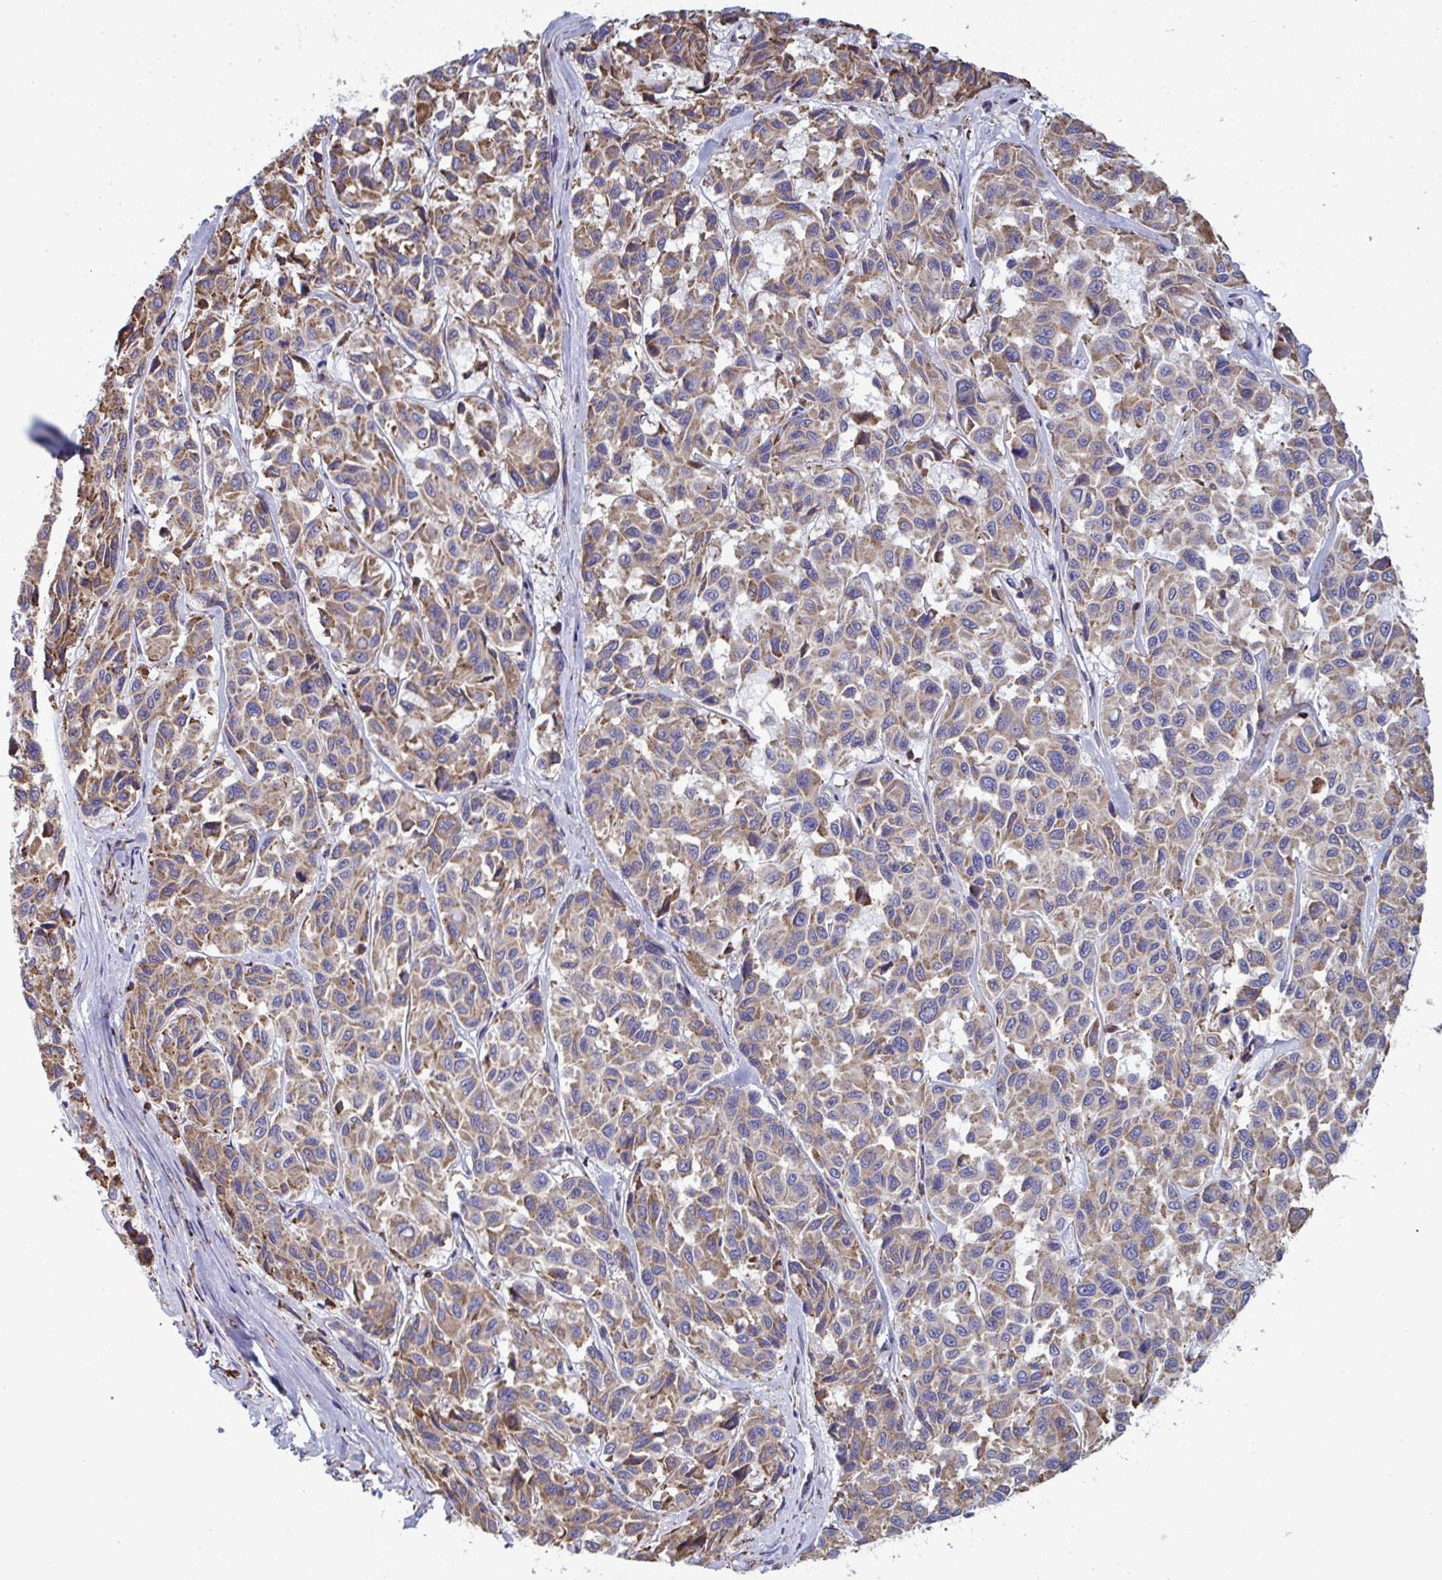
{"staining": {"intensity": "weak", "quantity": "25%-75%", "location": "cytoplasmic/membranous"}, "tissue": "melanoma", "cell_type": "Tumor cells", "image_type": "cancer", "snomed": [{"axis": "morphology", "description": "Malignant melanoma, NOS"}, {"axis": "topography", "description": "Skin"}], "caption": "Weak cytoplasmic/membranous positivity for a protein is seen in approximately 25%-75% of tumor cells of melanoma using IHC.", "gene": "MYMK", "patient": {"sex": "female", "age": 66}}